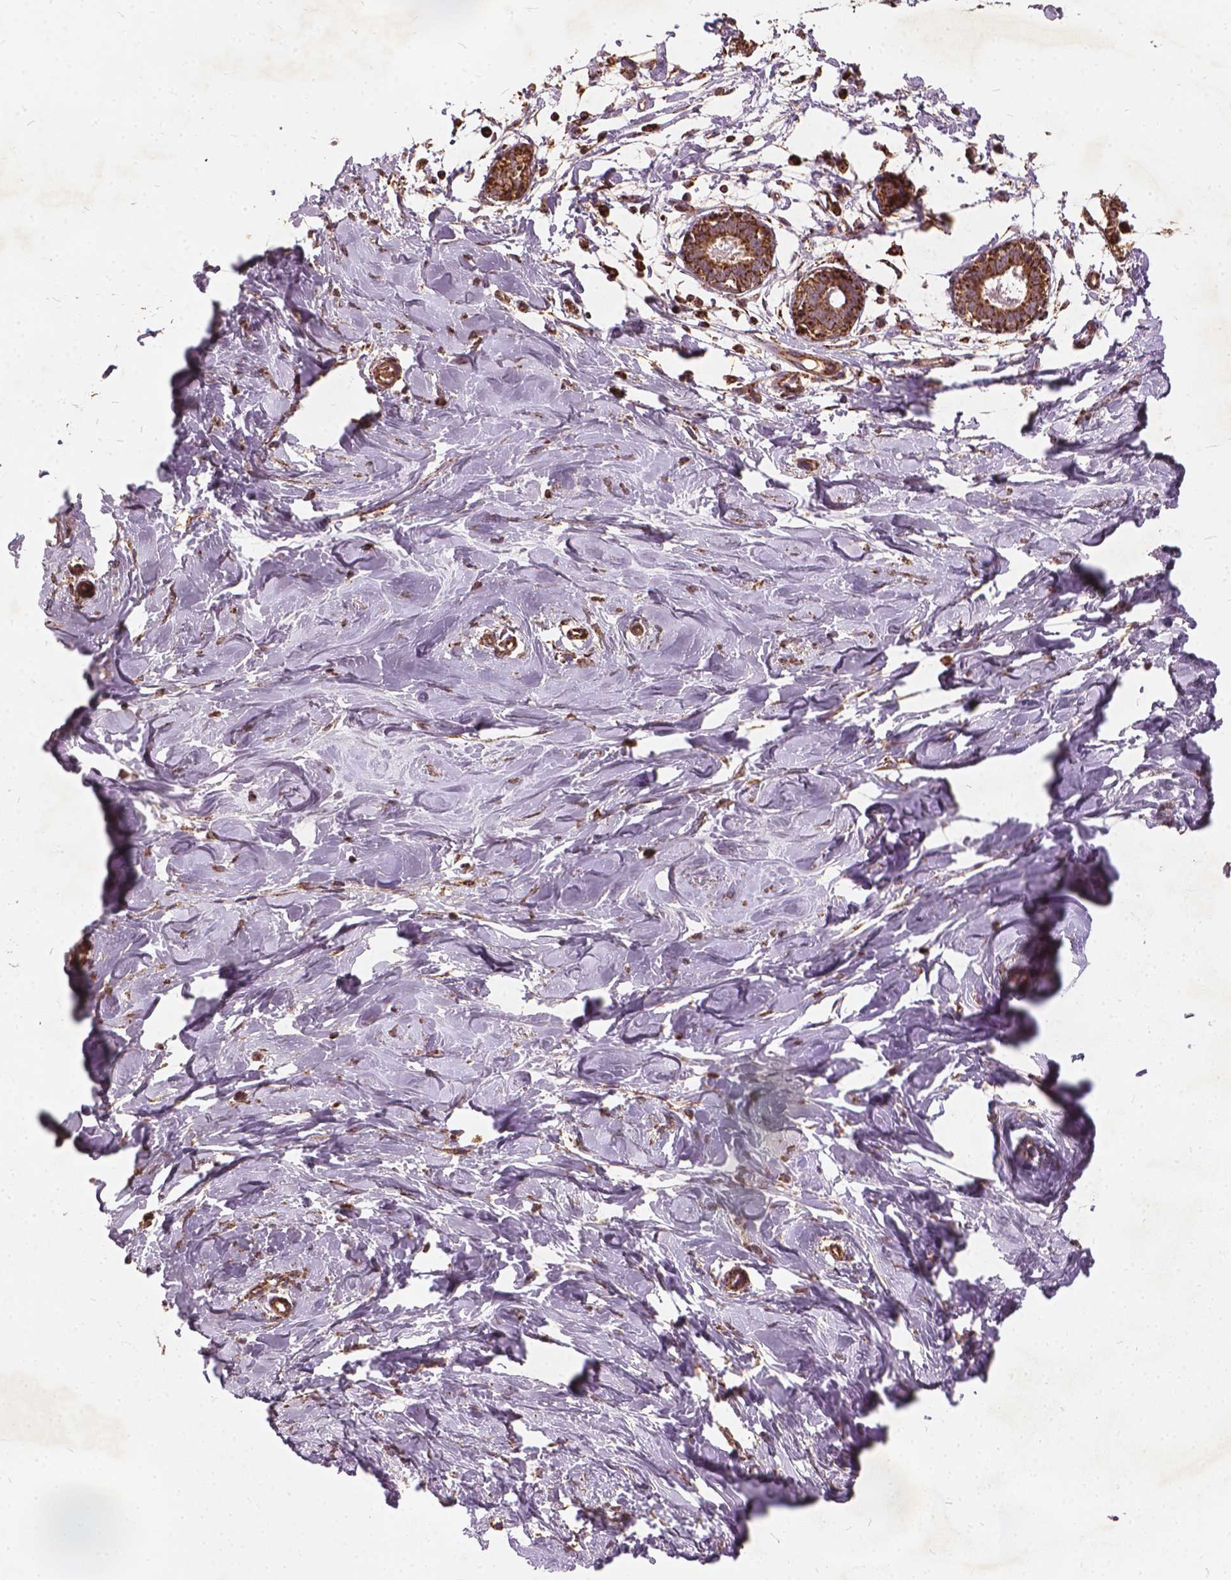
{"staining": {"intensity": "moderate", "quantity": ">75%", "location": "cytoplasmic/membranous"}, "tissue": "breast", "cell_type": "Adipocytes", "image_type": "normal", "snomed": [{"axis": "morphology", "description": "Normal tissue, NOS"}, {"axis": "topography", "description": "Breast"}], "caption": "Immunohistochemical staining of unremarkable breast reveals moderate cytoplasmic/membranous protein staining in approximately >75% of adipocytes.", "gene": "UBXN2A", "patient": {"sex": "female", "age": 27}}